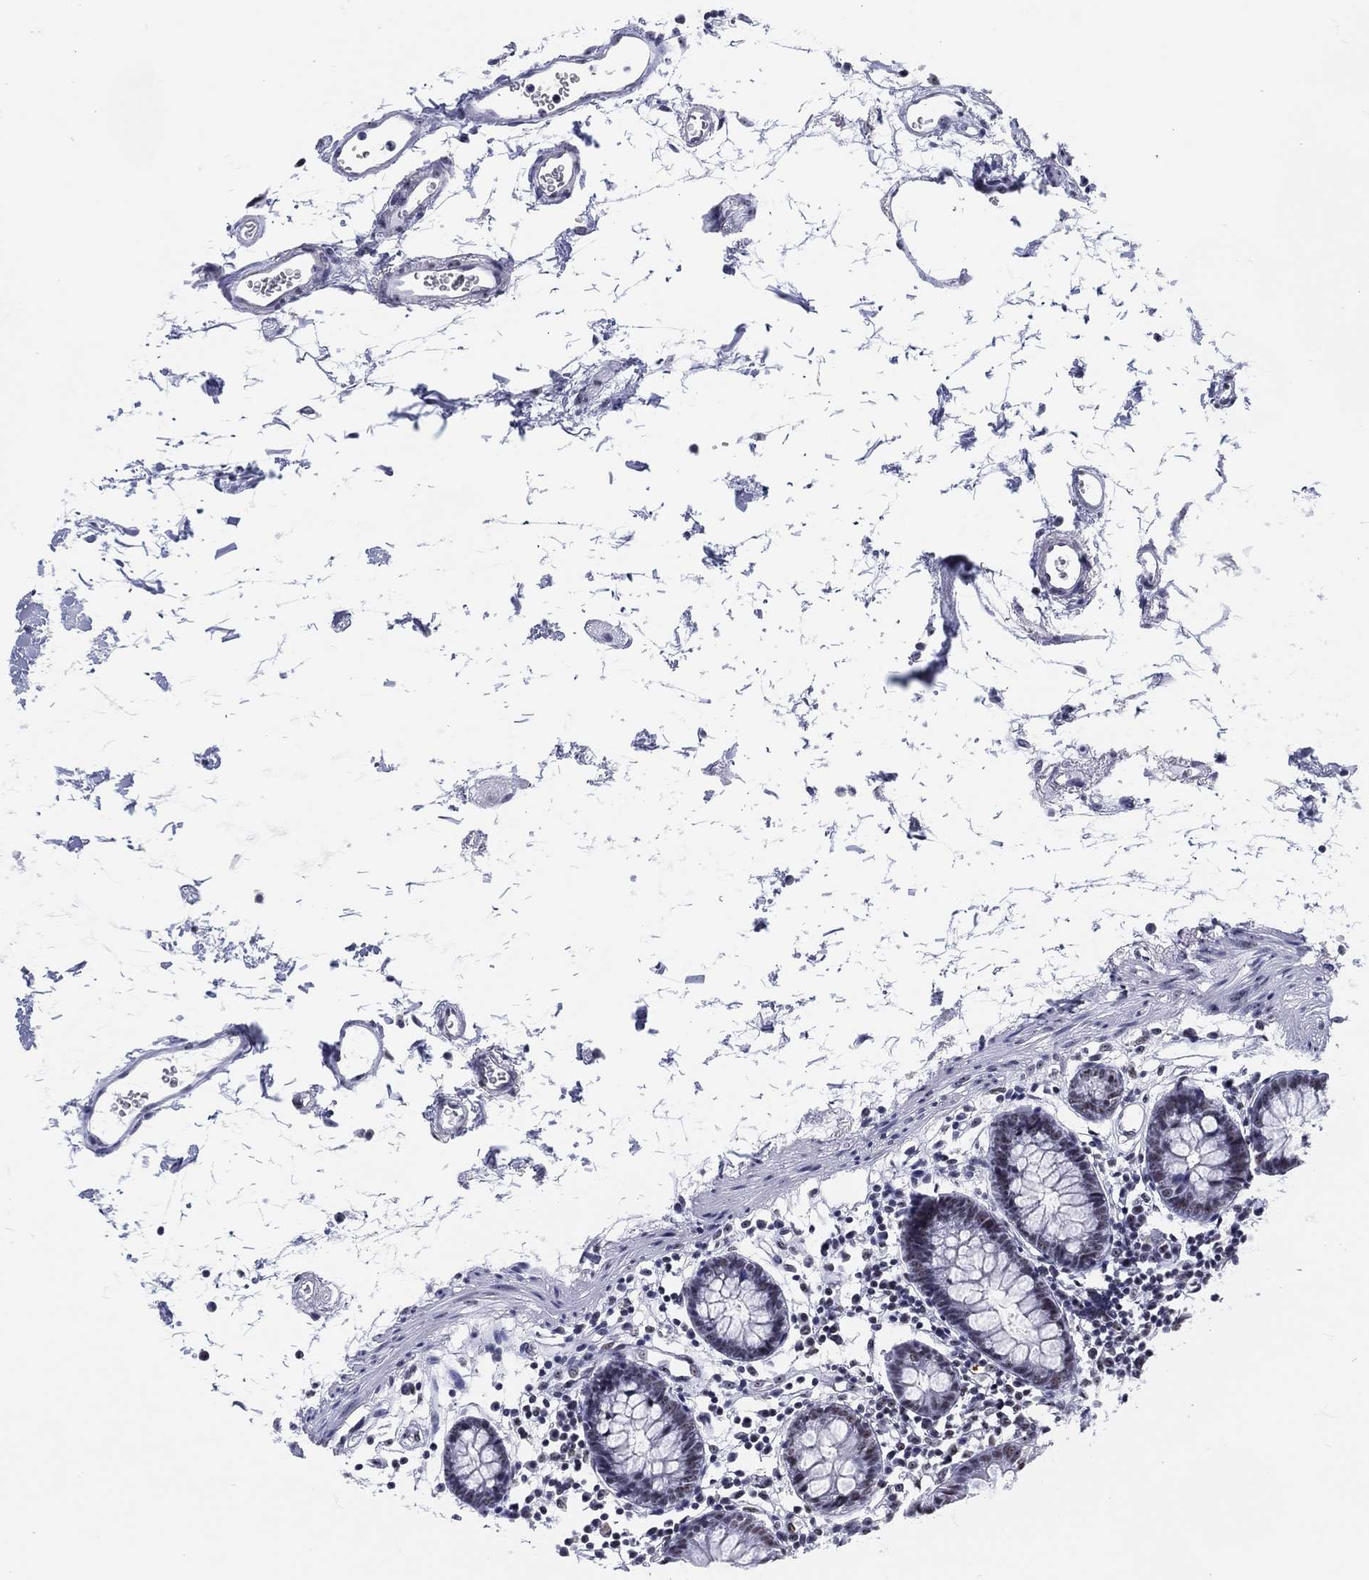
{"staining": {"intensity": "negative", "quantity": "none", "location": "none"}, "tissue": "colon", "cell_type": "Endothelial cells", "image_type": "normal", "snomed": [{"axis": "morphology", "description": "Normal tissue, NOS"}, {"axis": "topography", "description": "Colon"}], "caption": "Immunohistochemistry histopathology image of normal colon: human colon stained with DAB (3,3'-diaminobenzidine) demonstrates no significant protein positivity in endothelial cells. Brightfield microscopy of immunohistochemistry stained with DAB (brown) and hematoxylin (blue), captured at high magnification.", "gene": "MAPK8IP1", "patient": {"sex": "female", "age": 84}}